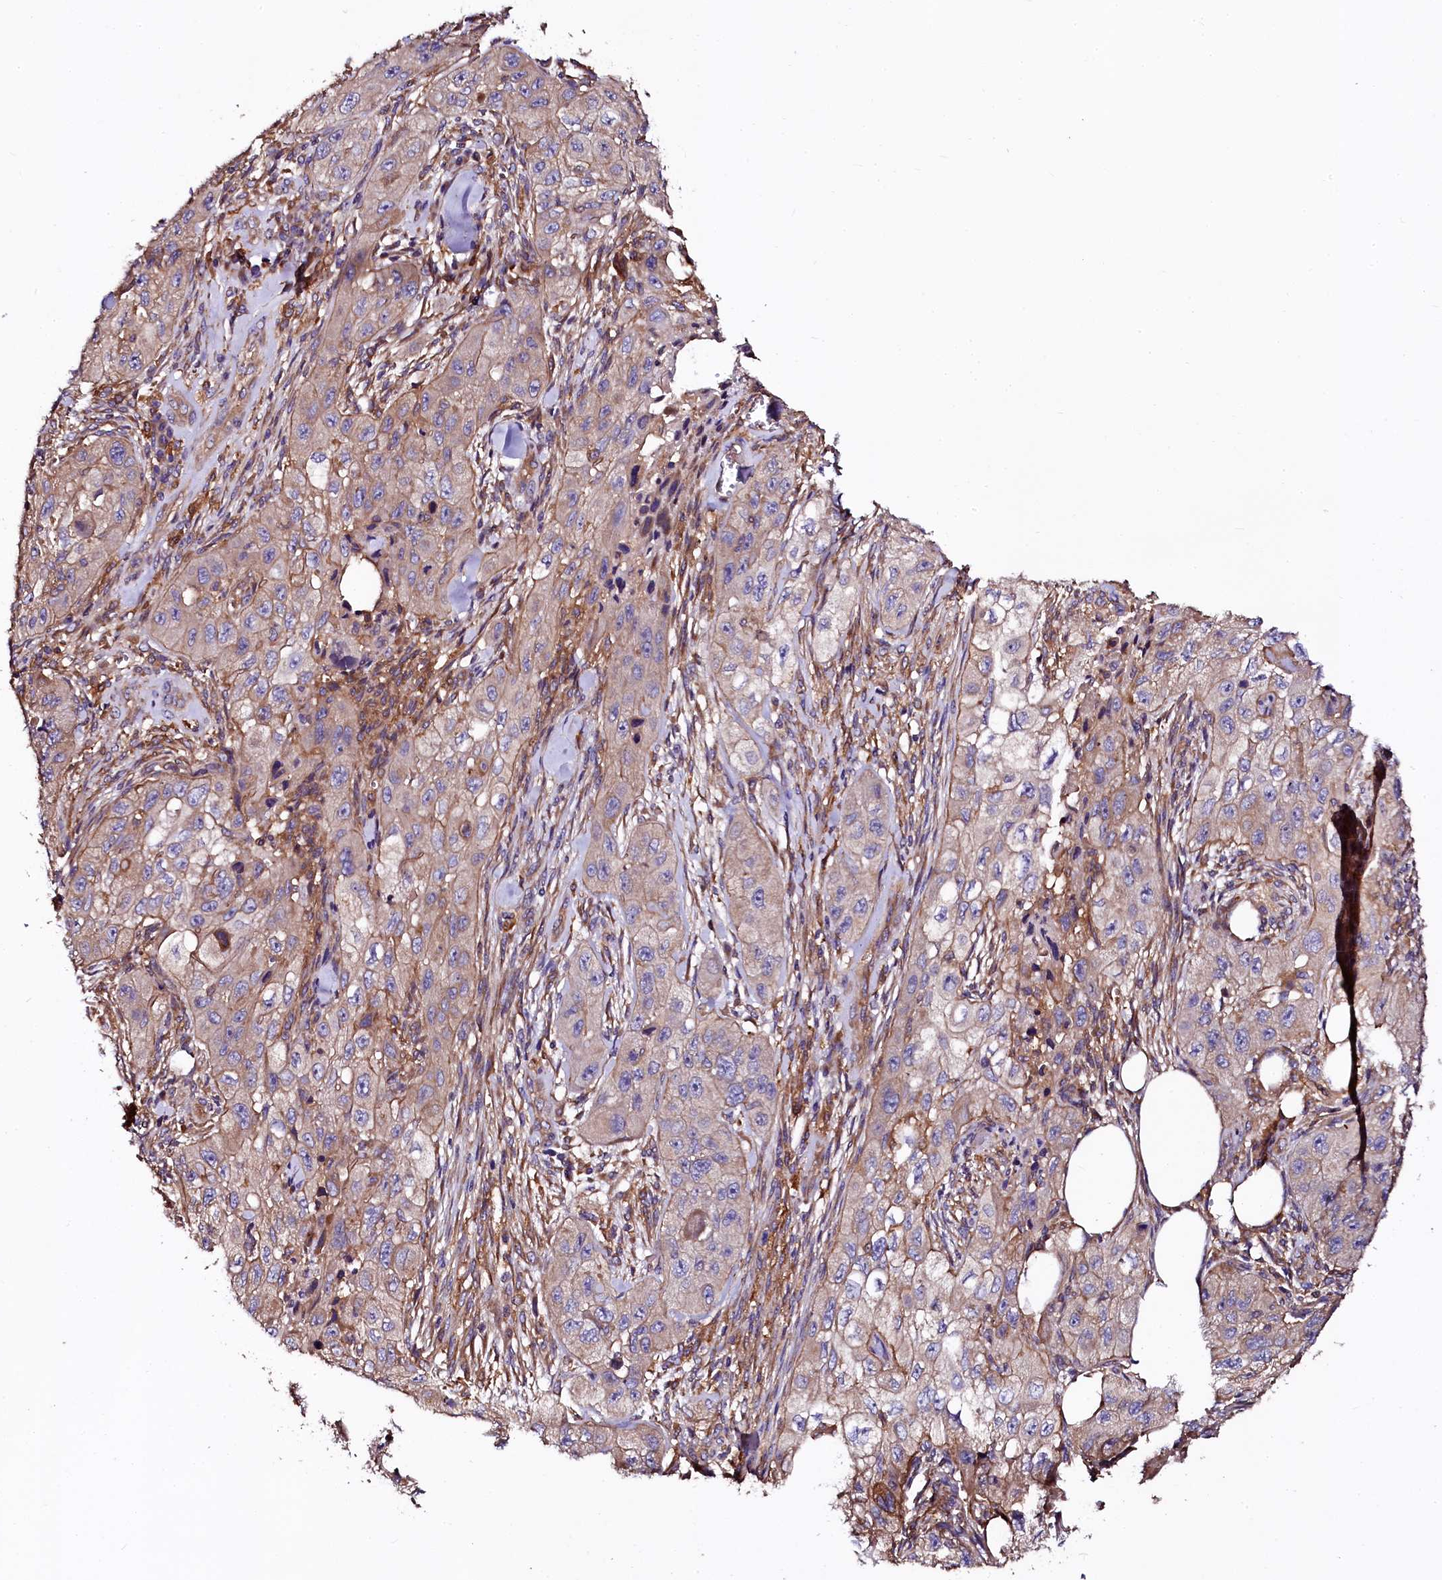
{"staining": {"intensity": "weak", "quantity": "25%-75%", "location": "cytoplasmic/membranous"}, "tissue": "skin cancer", "cell_type": "Tumor cells", "image_type": "cancer", "snomed": [{"axis": "morphology", "description": "Squamous cell carcinoma, NOS"}, {"axis": "topography", "description": "Skin"}, {"axis": "topography", "description": "Subcutis"}], "caption": "This is a photomicrograph of immunohistochemistry staining of skin squamous cell carcinoma, which shows weak expression in the cytoplasmic/membranous of tumor cells.", "gene": "APPL2", "patient": {"sex": "male", "age": 73}}